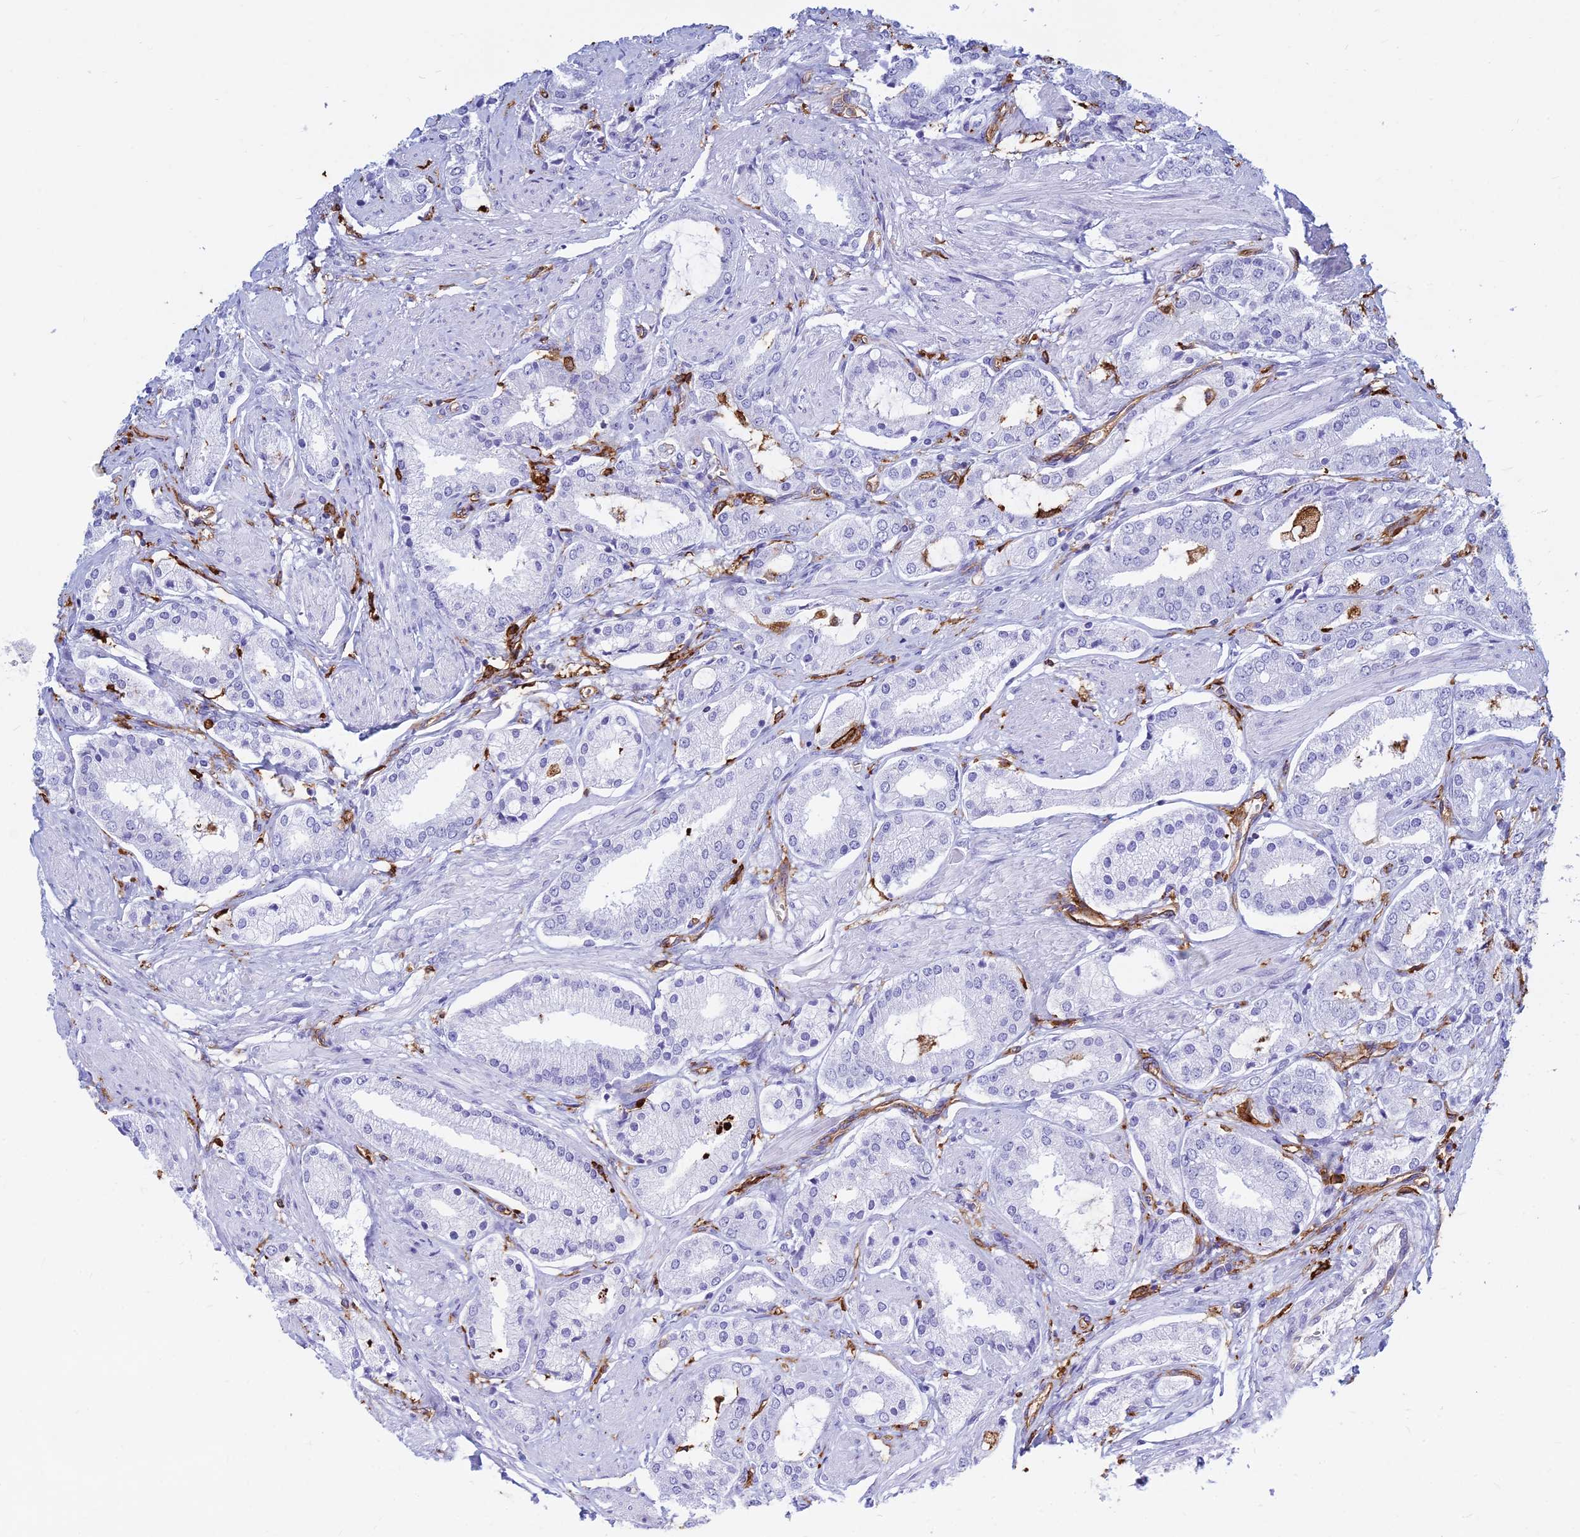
{"staining": {"intensity": "negative", "quantity": "none", "location": "none"}, "tissue": "prostate cancer", "cell_type": "Tumor cells", "image_type": "cancer", "snomed": [{"axis": "morphology", "description": "Adenocarcinoma, High grade"}, {"axis": "topography", "description": "Prostate and seminal vesicle, NOS"}], "caption": "IHC of prostate cancer (adenocarcinoma (high-grade)) exhibits no expression in tumor cells.", "gene": "HLA-DRB1", "patient": {"sex": "male", "age": 64}}